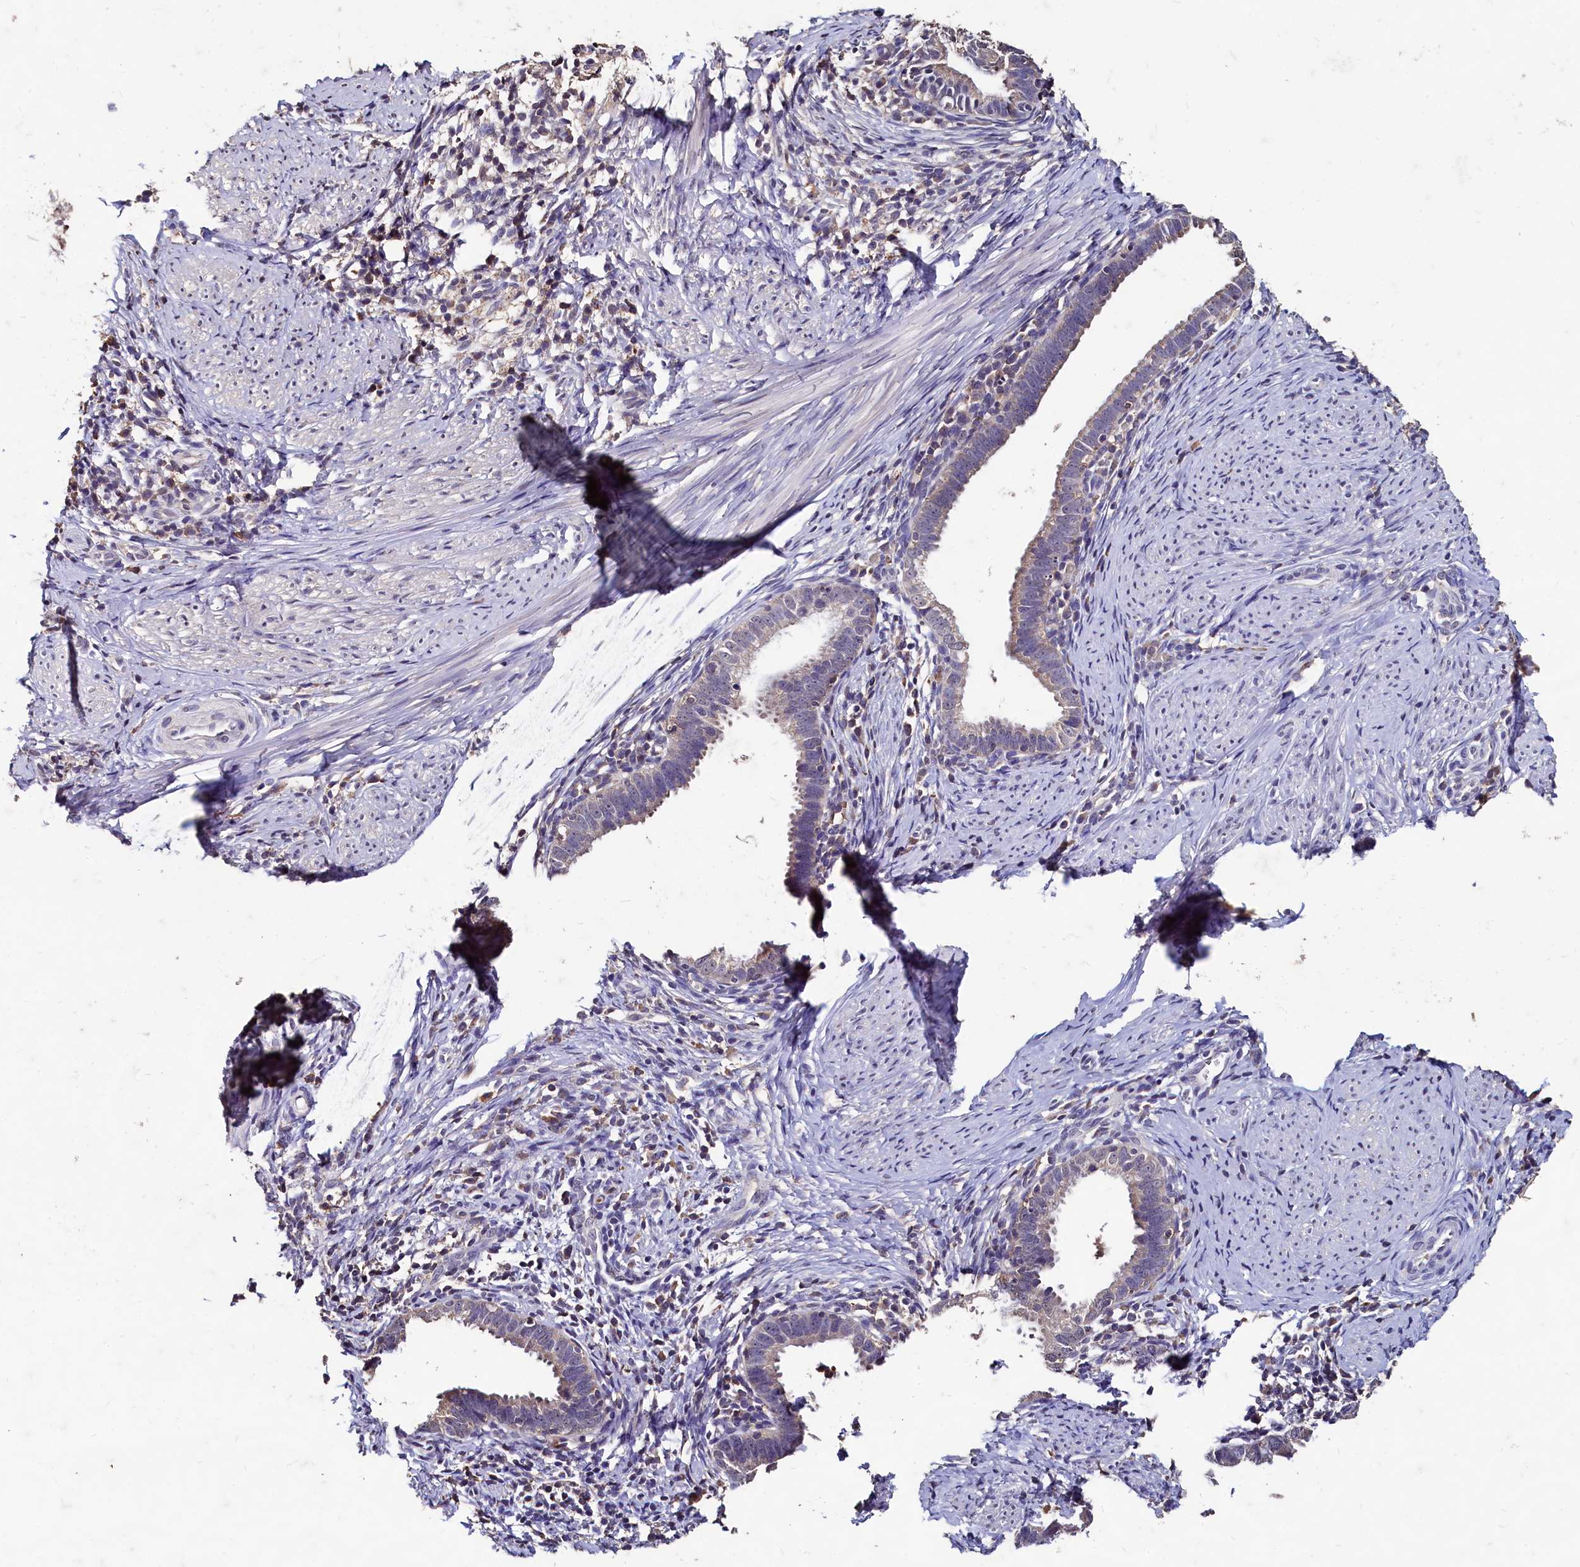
{"staining": {"intensity": "negative", "quantity": "none", "location": "none"}, "tissue": "cervical cancer", "cell_type": "Tumor cells", "image_type": "cancer", "snomed": [{"axis": "morphology", "description": "Adenocarcinoma, NOS"}, {"axis": "topography", "description": "Cervix"}], "caption": "This is a micrograph of IHC staining of adenocarcinoma (cervical), which shows no staining in tumor cells. The staining was performed using DAB to visualize the protein expression in brown, while the nuclei were stained in blue with hematoxylin (Magnification: 20x).", "gene": "CSTPP1", "patient": {"sex": "female", "age": 36}}